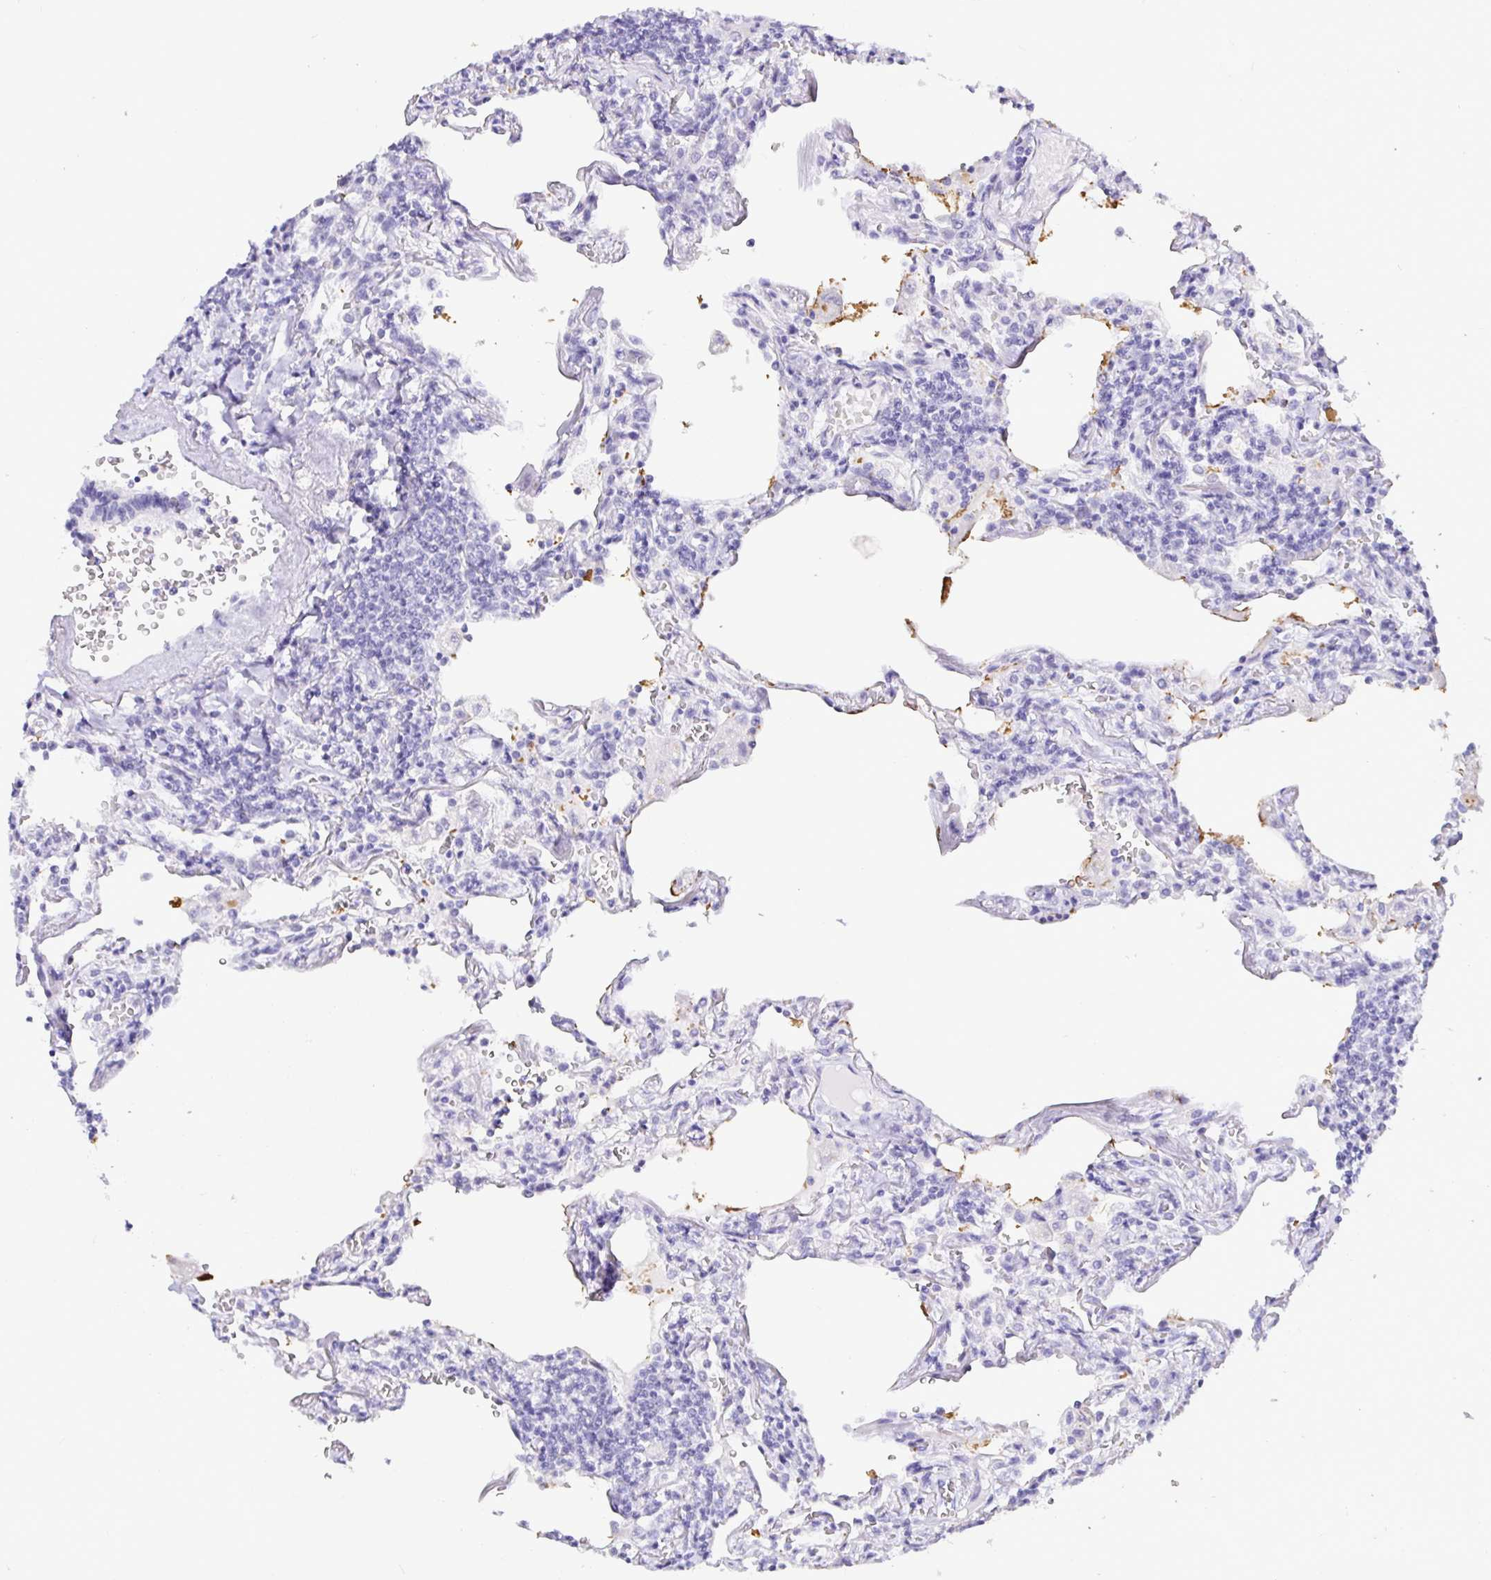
{"staining": {"intensity": "negative", "quantity": "none", "location": "none"}, "tissue": "lymphoma", "cell_type": "Tumor cells", "image_type": "cancer", "snomed": [{"axis": "morphology", "description": "Malignant lymphoma, non-Hodgkin's type, Low grade"}, {"axis": "topography", "description": "Lung"}], "caption": "This is an immunohistochemistry image of human low-grade malignant lymphoma, non-Hodgkin's type. There is no positivity in tumor cells.", "gene": "NUP188", "patient": {"sex": "female", "age": 71}}